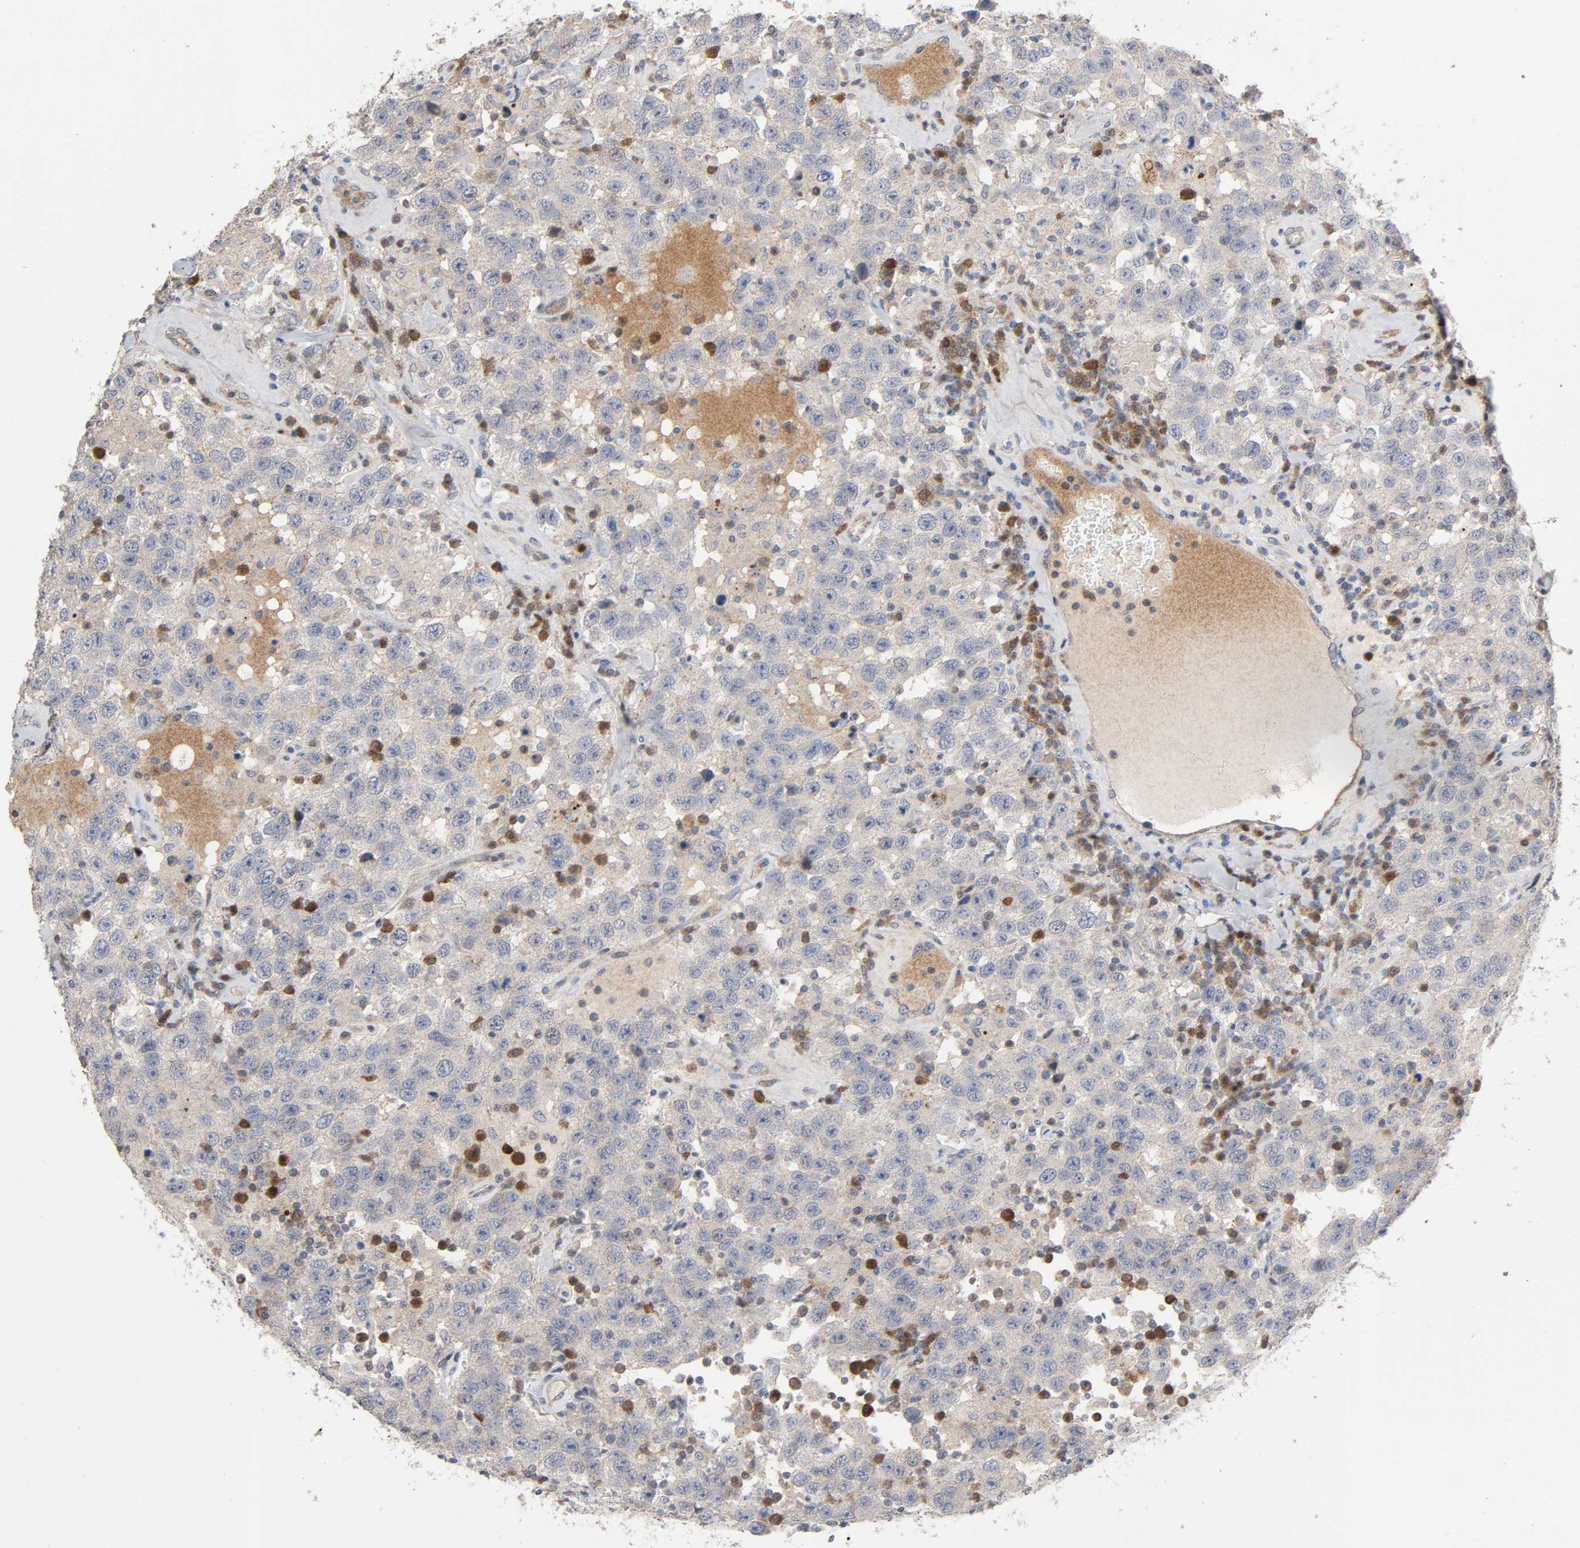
{"staining": {"intensity": "negative", "quantity": "none", "location": "none"}, "tissue": "testis cancer", "cell_type": "Tumor cells", "image_type": "cancer", "snomed": [{"axis": "morphology", "description": "Seminoma, NOS"}, {"axis": "topography", "description": "Testis"}], "caption": "A photomicrograph of testis cancer (seminoma) stained for a protein demonstrates no brown staining in tumor cells.", "gene": "CDK6", "patient": {"sex": "male", "age": 41}}